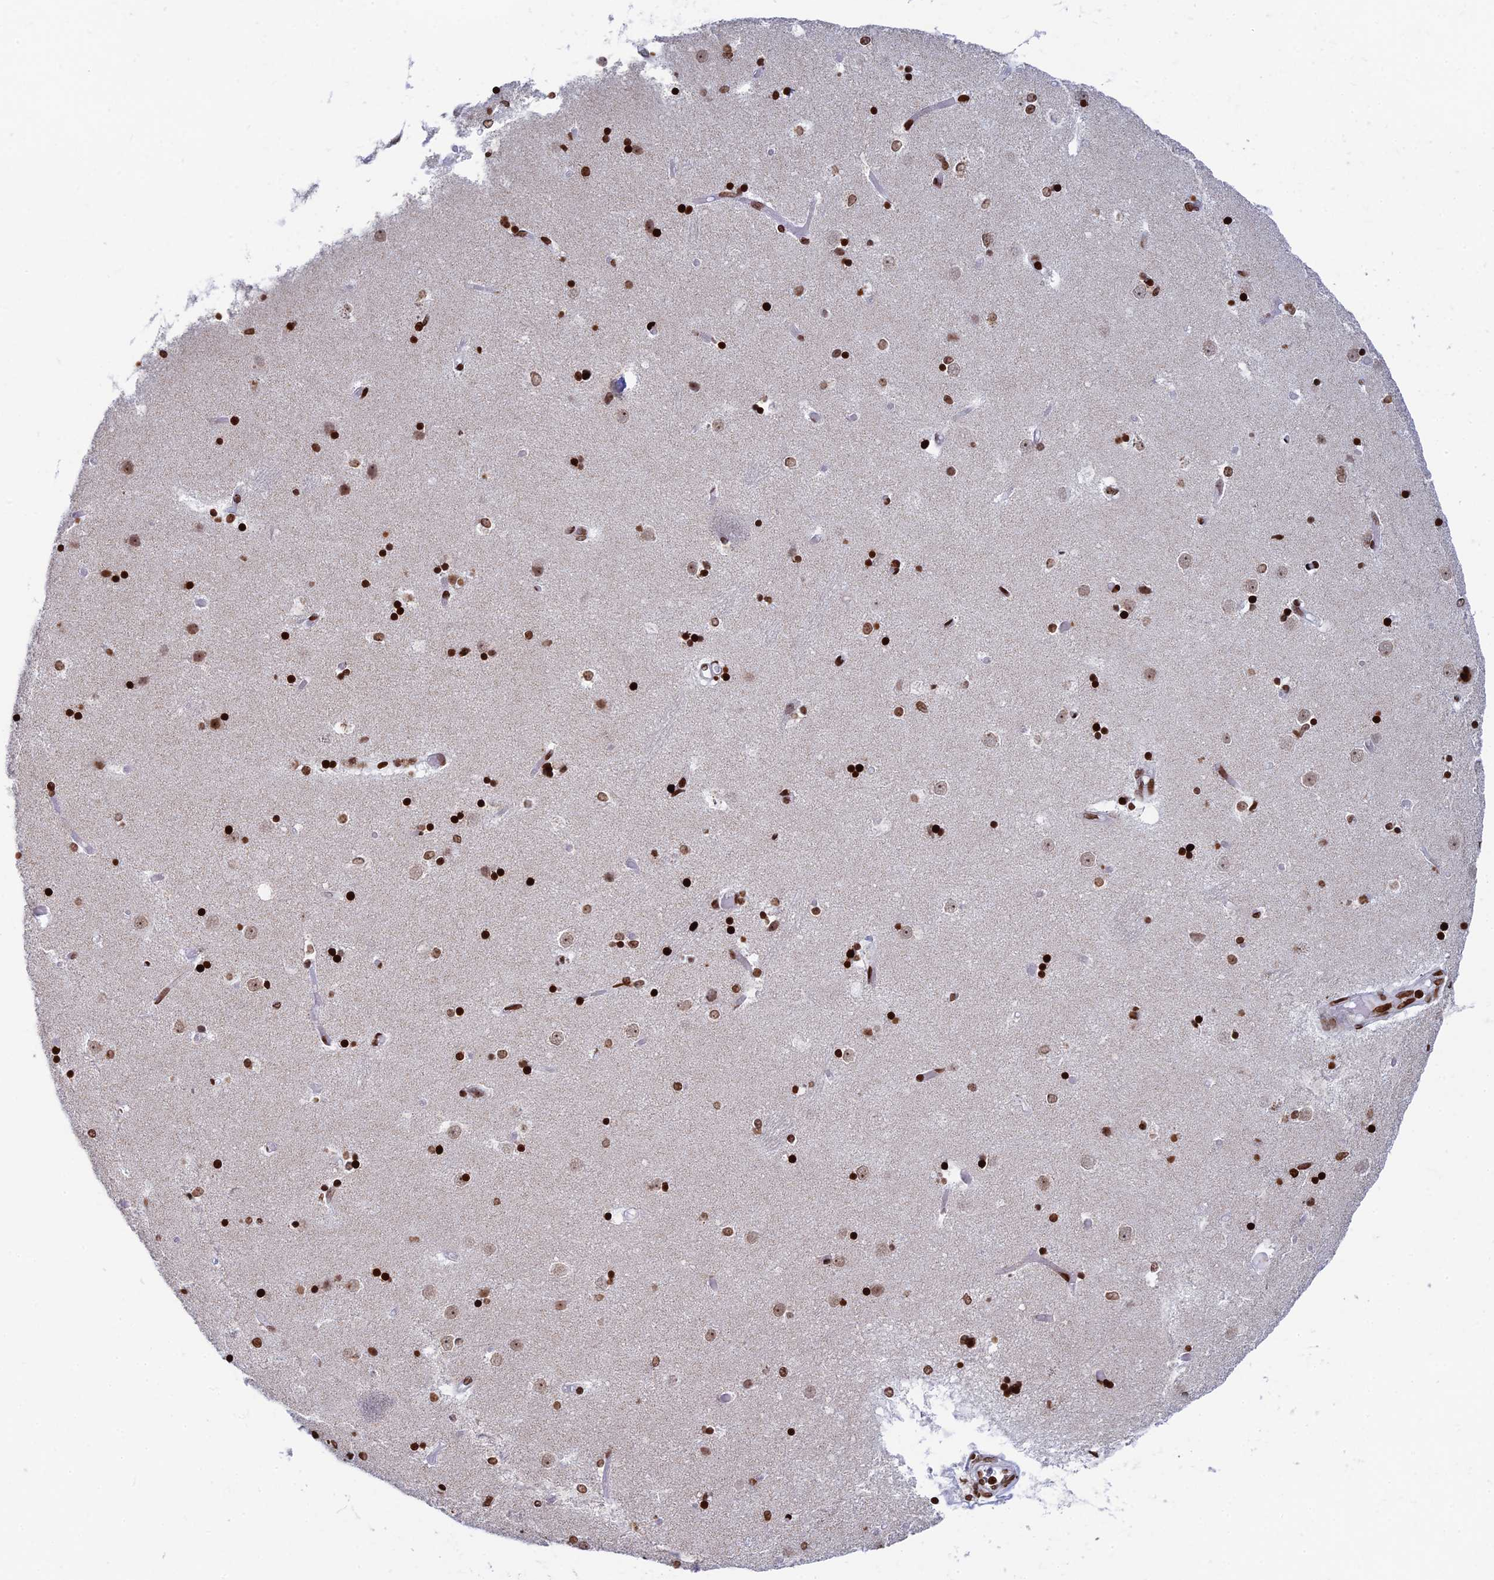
{"staining": {"intensity": "strong", "quantity": ">75%", "location": "nuclear"}, "tissue": "caudate", "cell_type": "Glial cells", "image_type": "normal", "snomed": [{"axis": "morphology", "description": "Normal tissue, NOS"}, {"axis": "topography", "description": "Lateral ventricle wall"}], "caption": "Immunohistochemistry photomicrograph of normal caudate: human caudate stained using immunohistochemistry (IHC) exhibits high levels of strong protein expression localized specifically in the nuclear of glial cells, appearing as a nuclear brown color.", "gene": "RPAP1", "patient": {"sex": "female", "age": 52}}